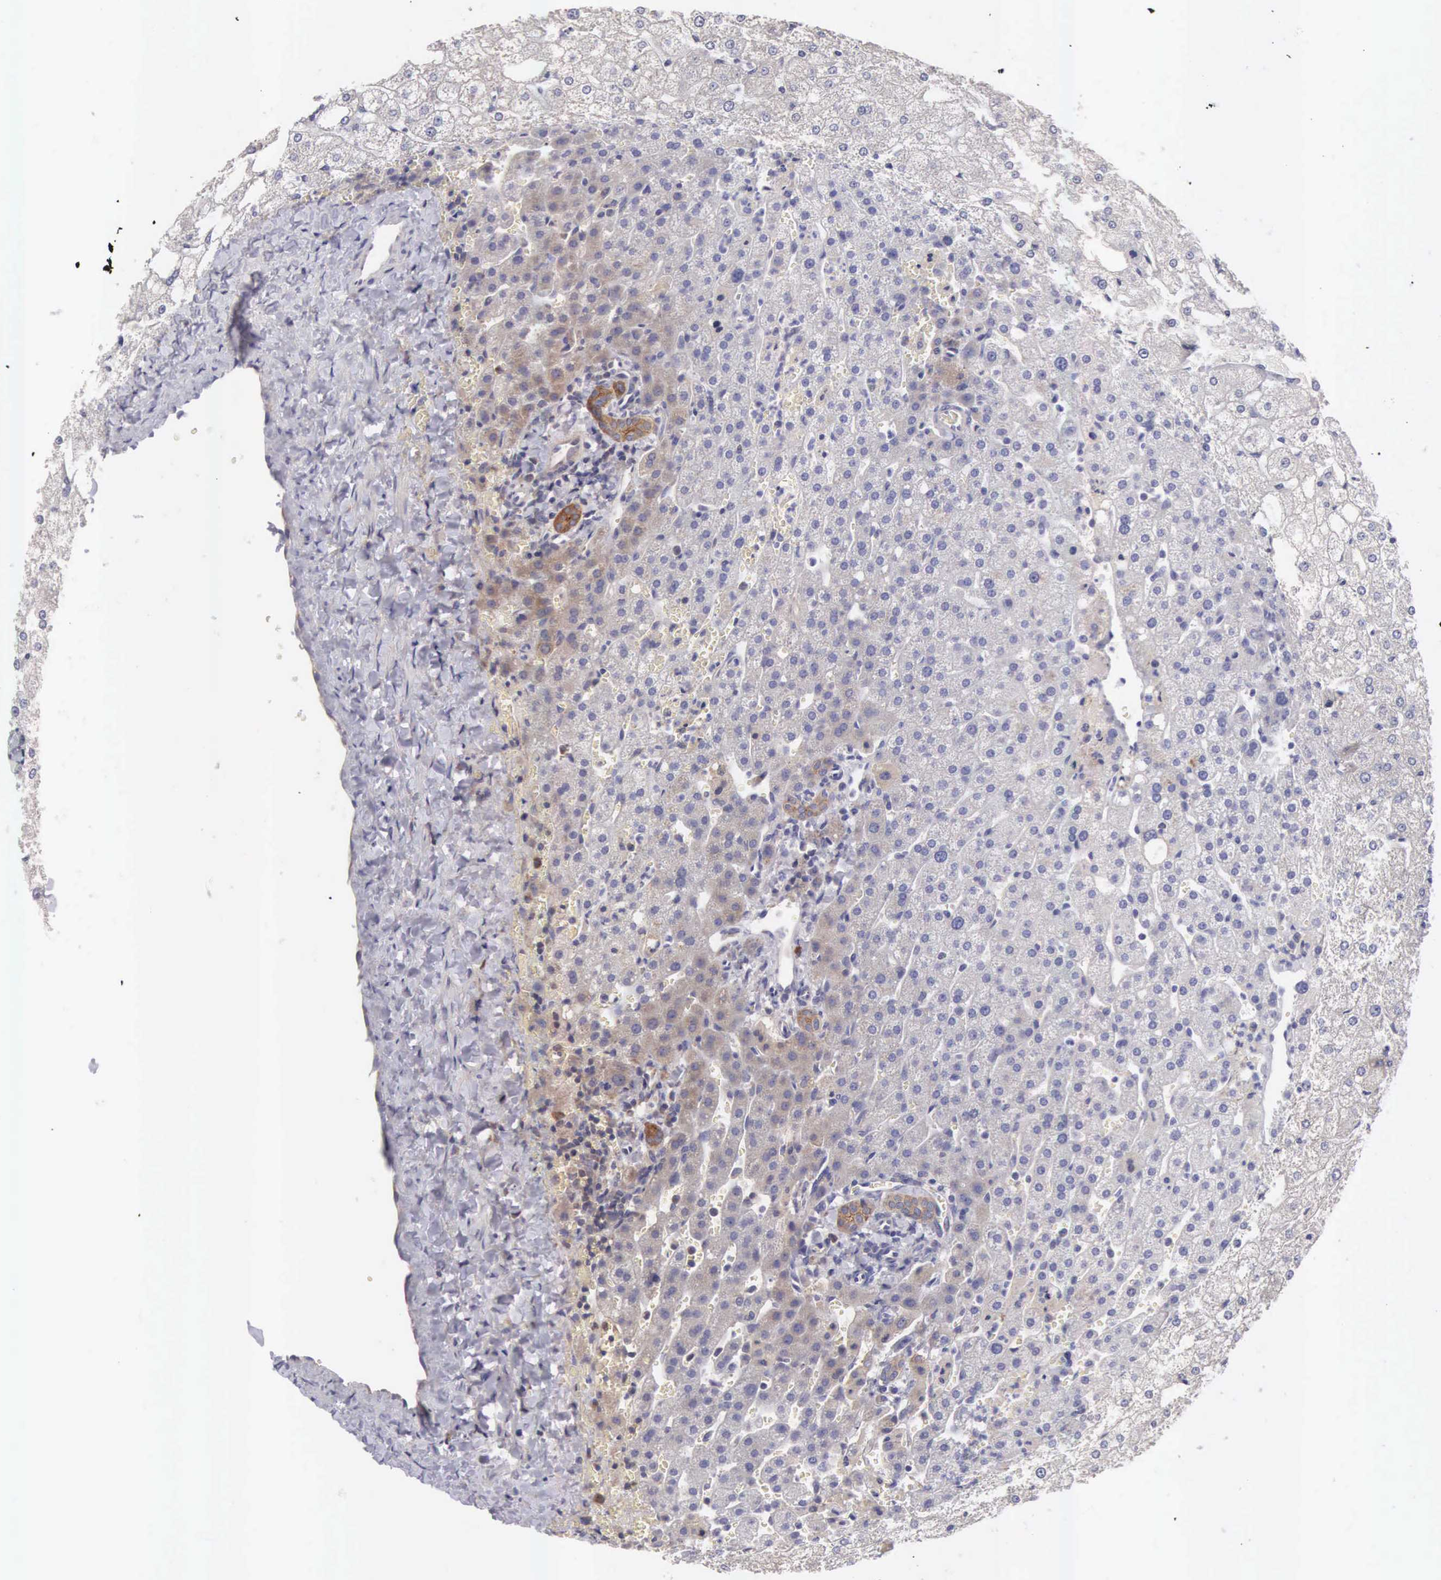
{"staining": {"intensity": "weak", "quantity": ">75%", "location": "cytoplasmic/membranous"}, "tissue": "liver", "cell_type": "Cholangiocytes", "image_type": "normal", "snomed": [{"axis": "morphology", "description": "Normal tissue, NOS"}, {"axis": "morphology", "description": "Adenocarcinoma, metastatic, NOS"}, {"axis": "topography", "description": "Liver"}], "caption": "A low amount of weak cytoplasmic/membranous staining is seen in about >75% of cholangiocytes in benign liver. The staining is performed using DAB (3,3'-diaminobenzidine) brown chromogen to label protein expression. The nuclei are counter-stained blue using hematoxylin.", "gene": "TXLNG", "patient": {"sex": "male", "age": 38}}